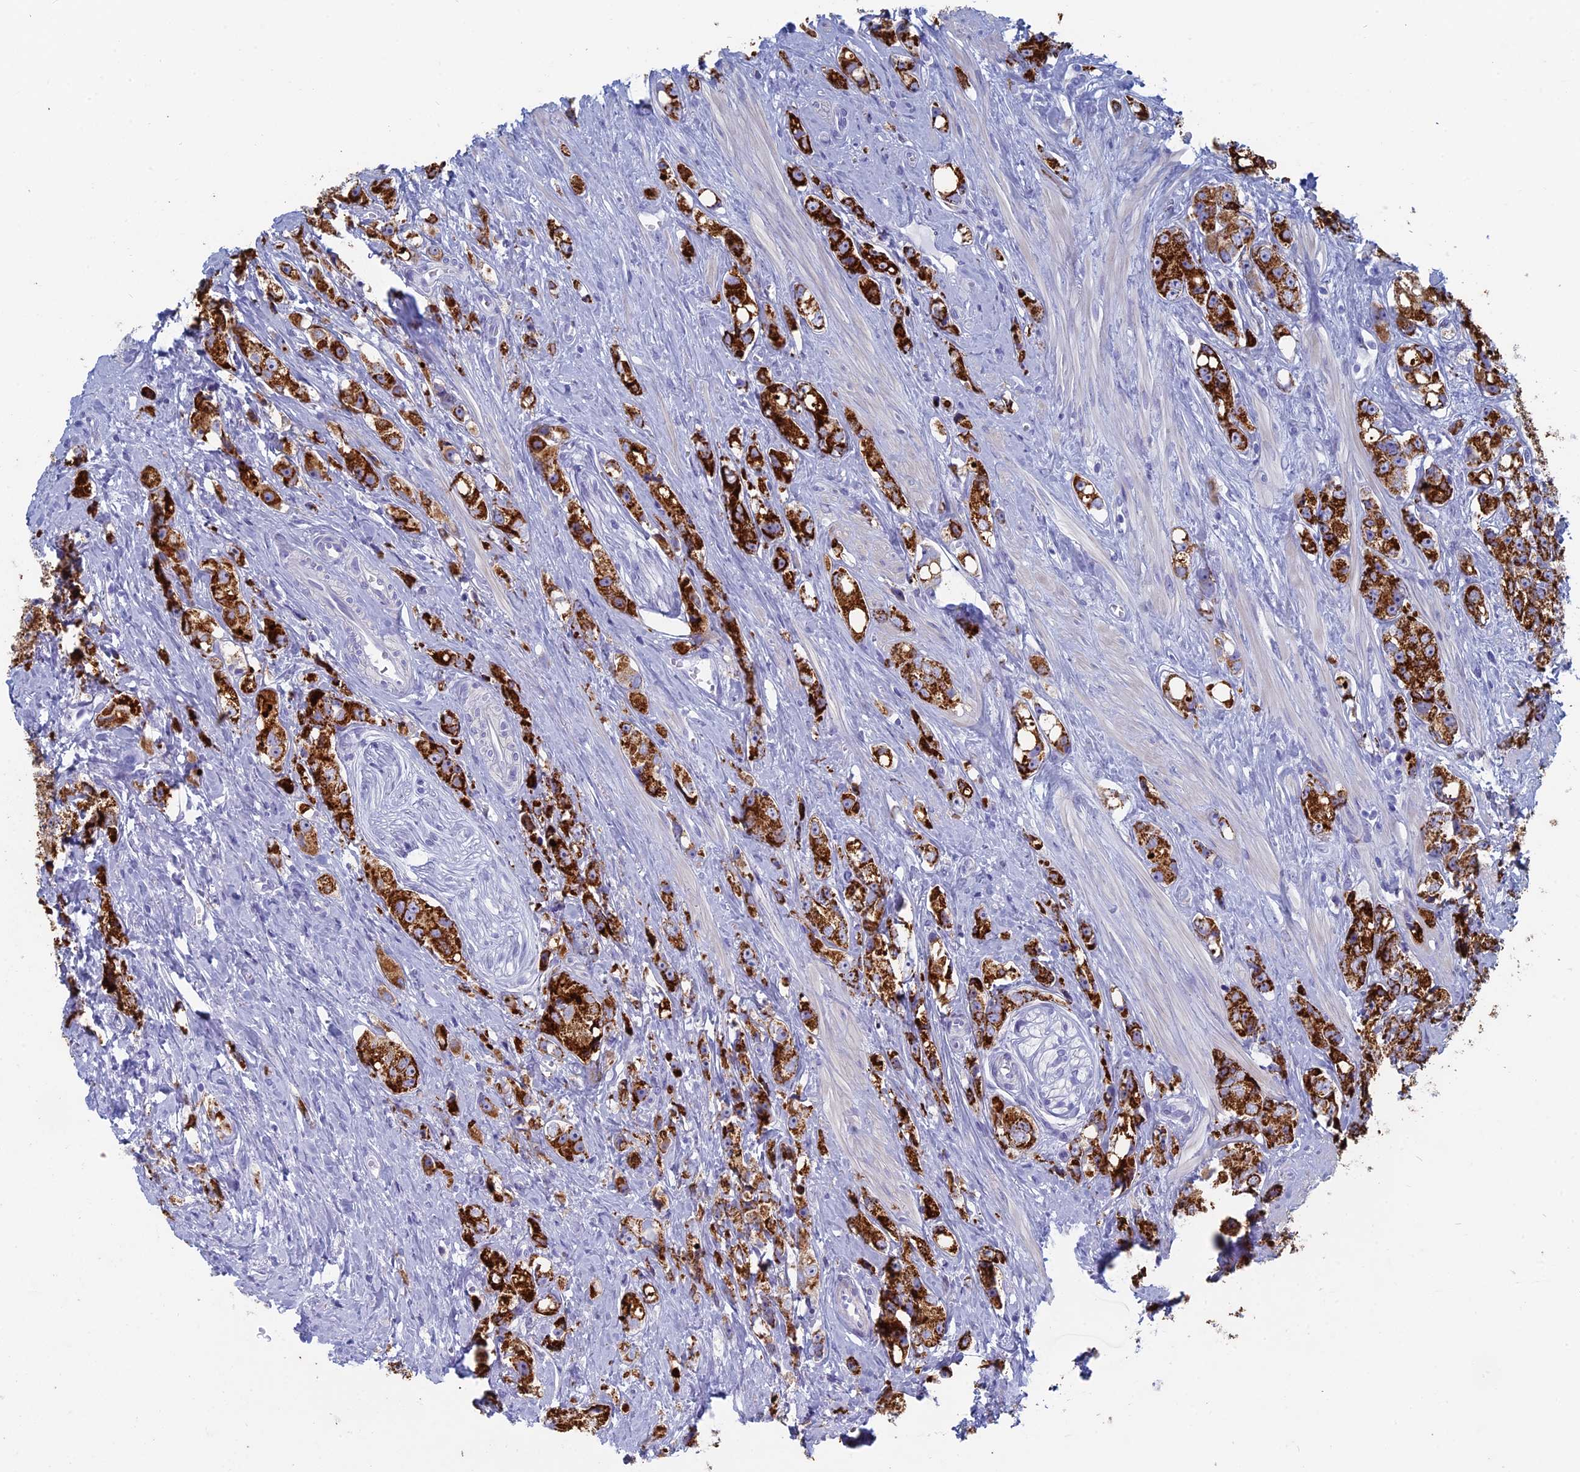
{"staining": {"intensity": "strong", "quantity": "25%-75%", "location": "cytoplasmic/membranous"}, "tissue": "prostate cancer", "cell_type": "Tumor cells", "image_type": "cancer", "snomed": [{"axis": "morphology", "description": "Adenocarcinoma, High grade"}, {"axis": "topography", "description": "Prostate"}], "caption": "Immunohistochemistry micrograph of prostate cancer (high-grade adenocarcinoma) stained for a protein (brown), which exhibits high levels of strong cytoplasmic/membranous expression in about 25%-75% of tumor cells.", "gene": "ALMS1", "patient": {"sex": "male", "age": 74}}